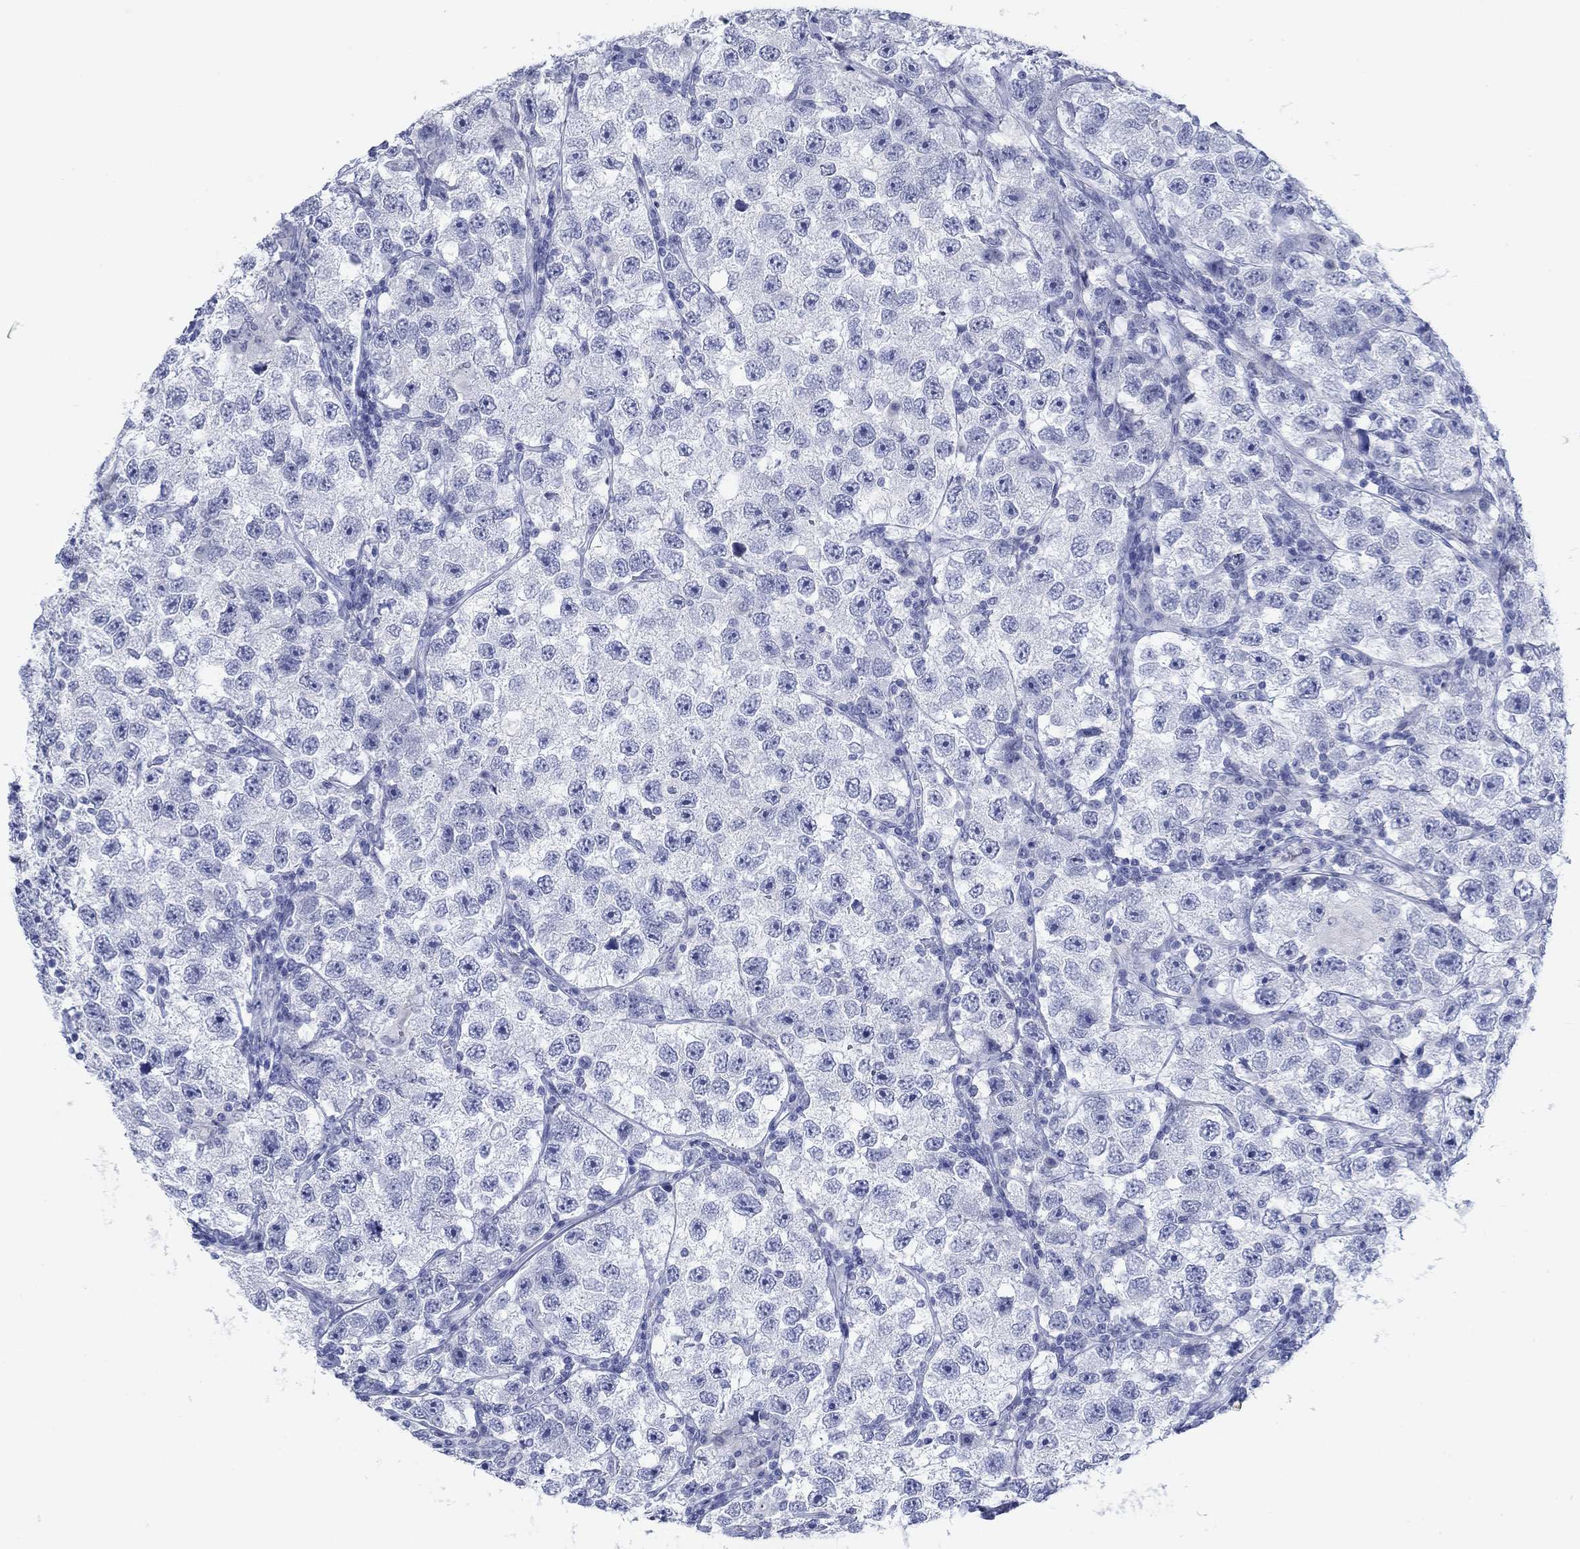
{"staining": {"intensity": "negative", "quantity": "none", "location": "none"}, "tissue": "testis cancer", "cell_type": "Tumor cells", "image_type": "cancer", "snomed": [{"axis": "morphology", "description": "Seminoma, NOS"}, {"axis": "topography", "description": "Testis"}], "caption": "The histopathology image displays no staining of tumor cells in testis cancer.", "gene": "PDYN", "patient": {"sex": "male", "age": 26}}